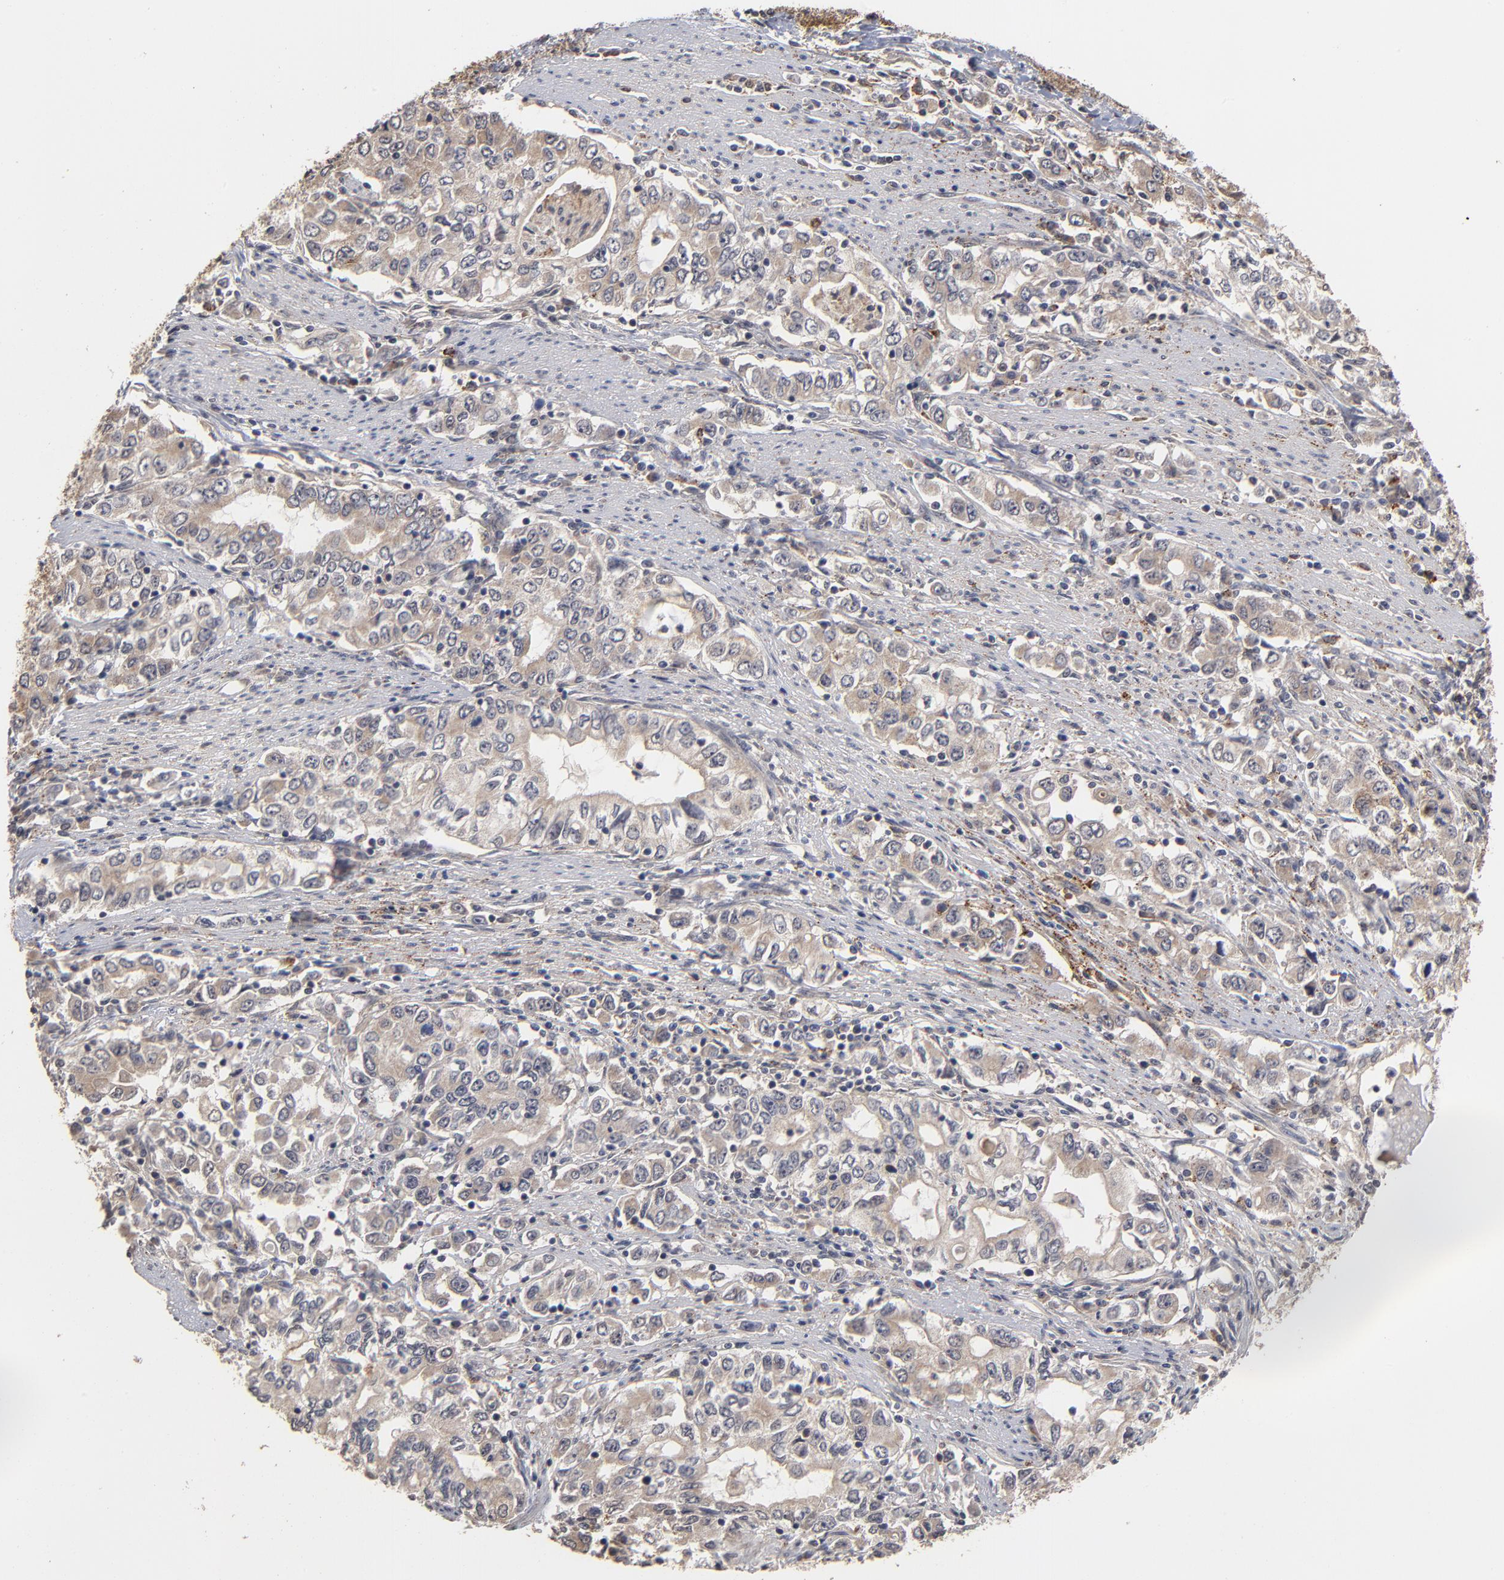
{"staining": {"intensity": "weak", "quantity": "25%-75%", "location": "cytoplasmic/membranous"}, "tissue": "stomach cancer", "cell_type": "Tumor cells", "image_type": "cancer", "snomed": [{"axis": "morphology", "description": "Adenocarcinoma, NOS"}, {"axis": "topography", "description": "Stomach, lower"}], "caption": "This micrograph exhibits IHC staining of human stomach cancer, with low weak cytoplasmic/membranous staining in about 25%-75% of tumor cells.", "gene": "ASB8", "patient": {"sex": "female", "age": 72}}